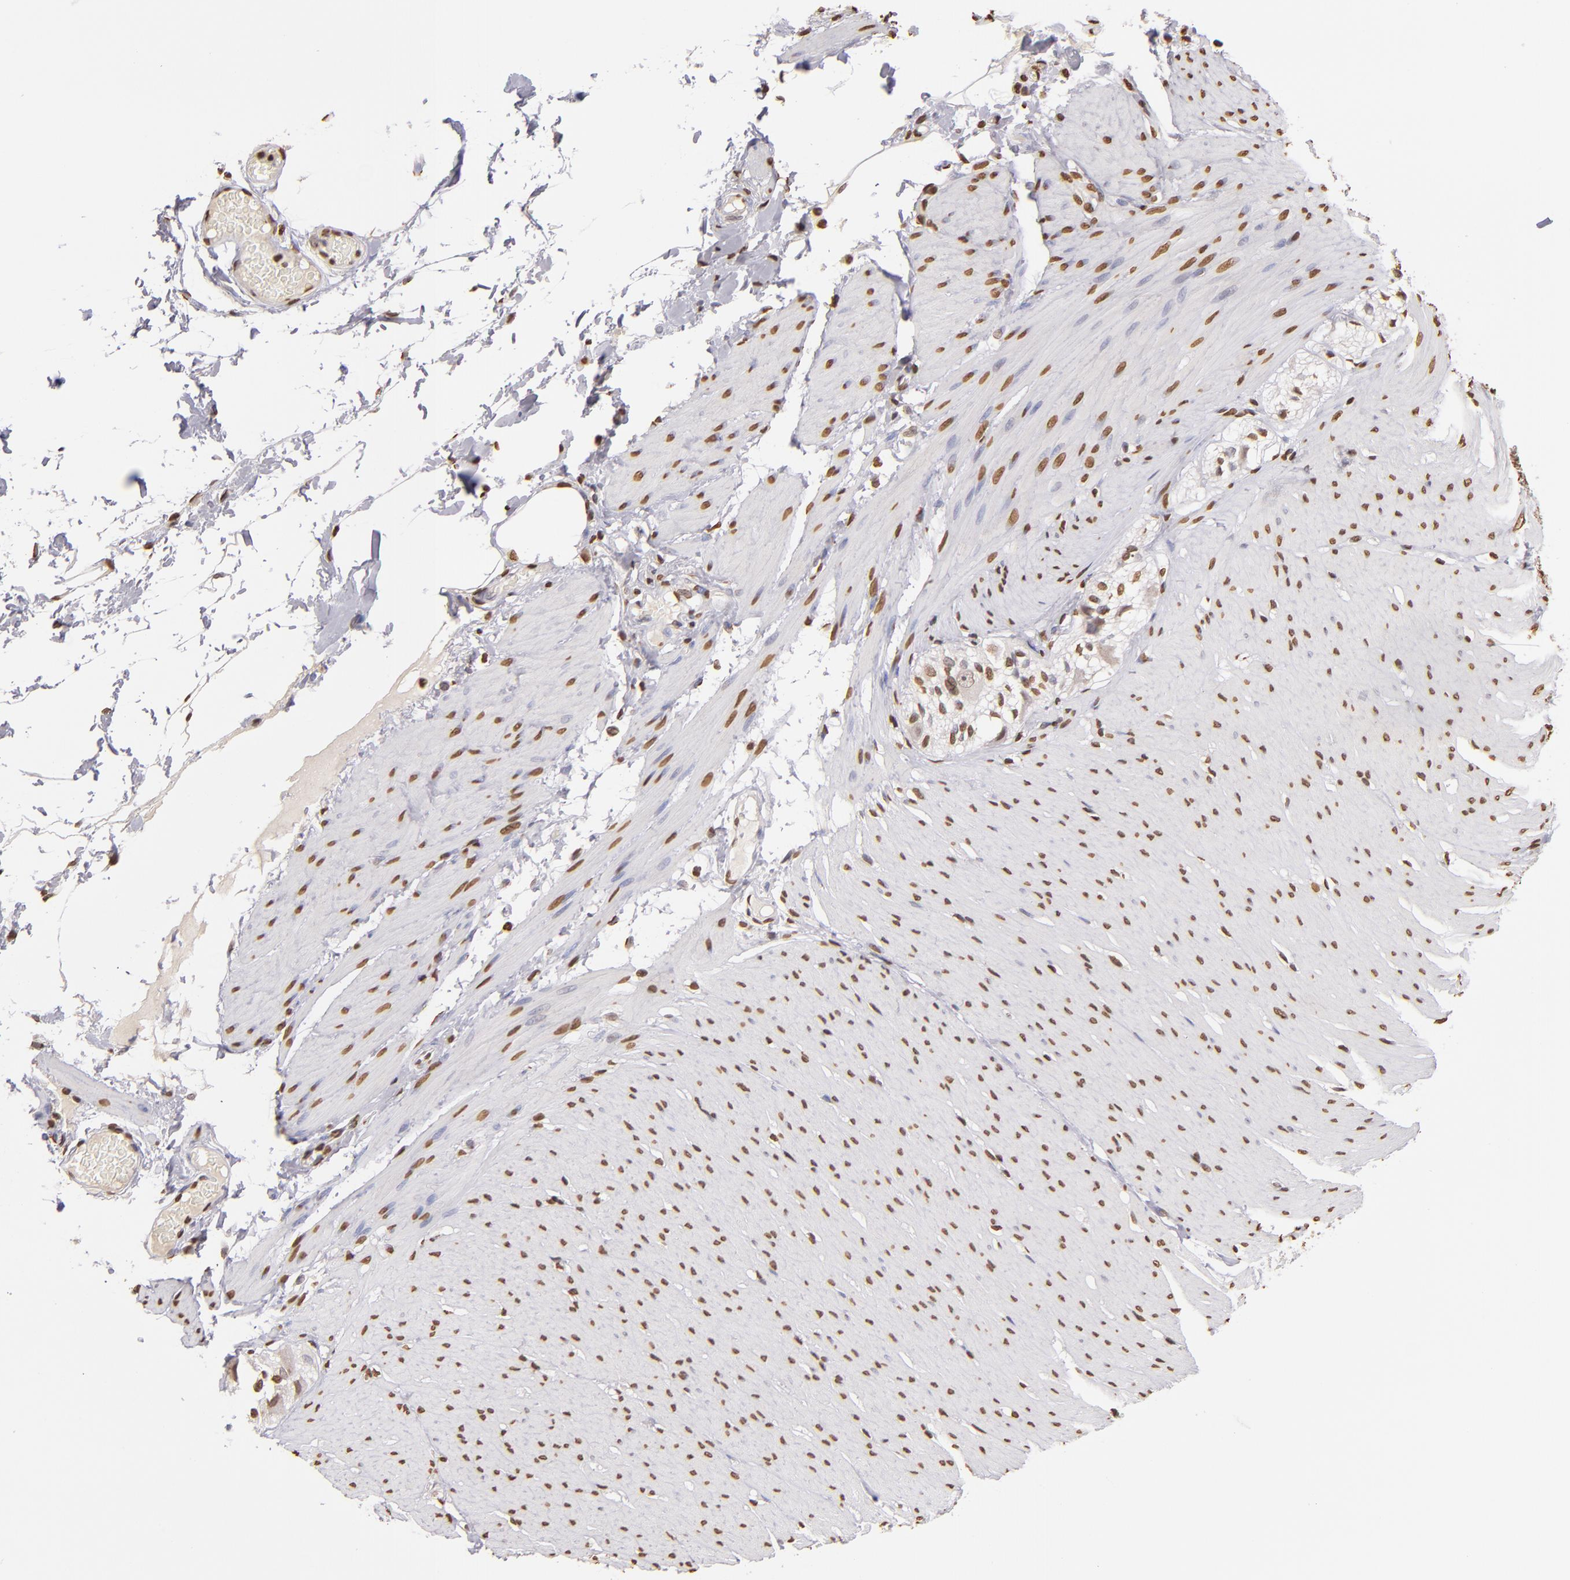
{"staining": {"intensity": "weak", "quantity": ">75%", "location": "nuclear"}, "tissue": "smooth muscle", "cell_type": "Smooth muscle cells", "image_type": "normal", "snomed": [{"axis": "morphology", "description": "Normal tissue, NOS"}, {"axis": "topography", "description": "Smooth muscle"}, {"axis": "topography", "description": "Colon"}], "caption": "High-power microscopy captured an immunohistochemistry image of normal smooth muscle, revealing weak nuclear staining in approximately >75% of smooth muscle cells.", "gene": "LBX1", "patient": {"sex": "male", "age": 67}}